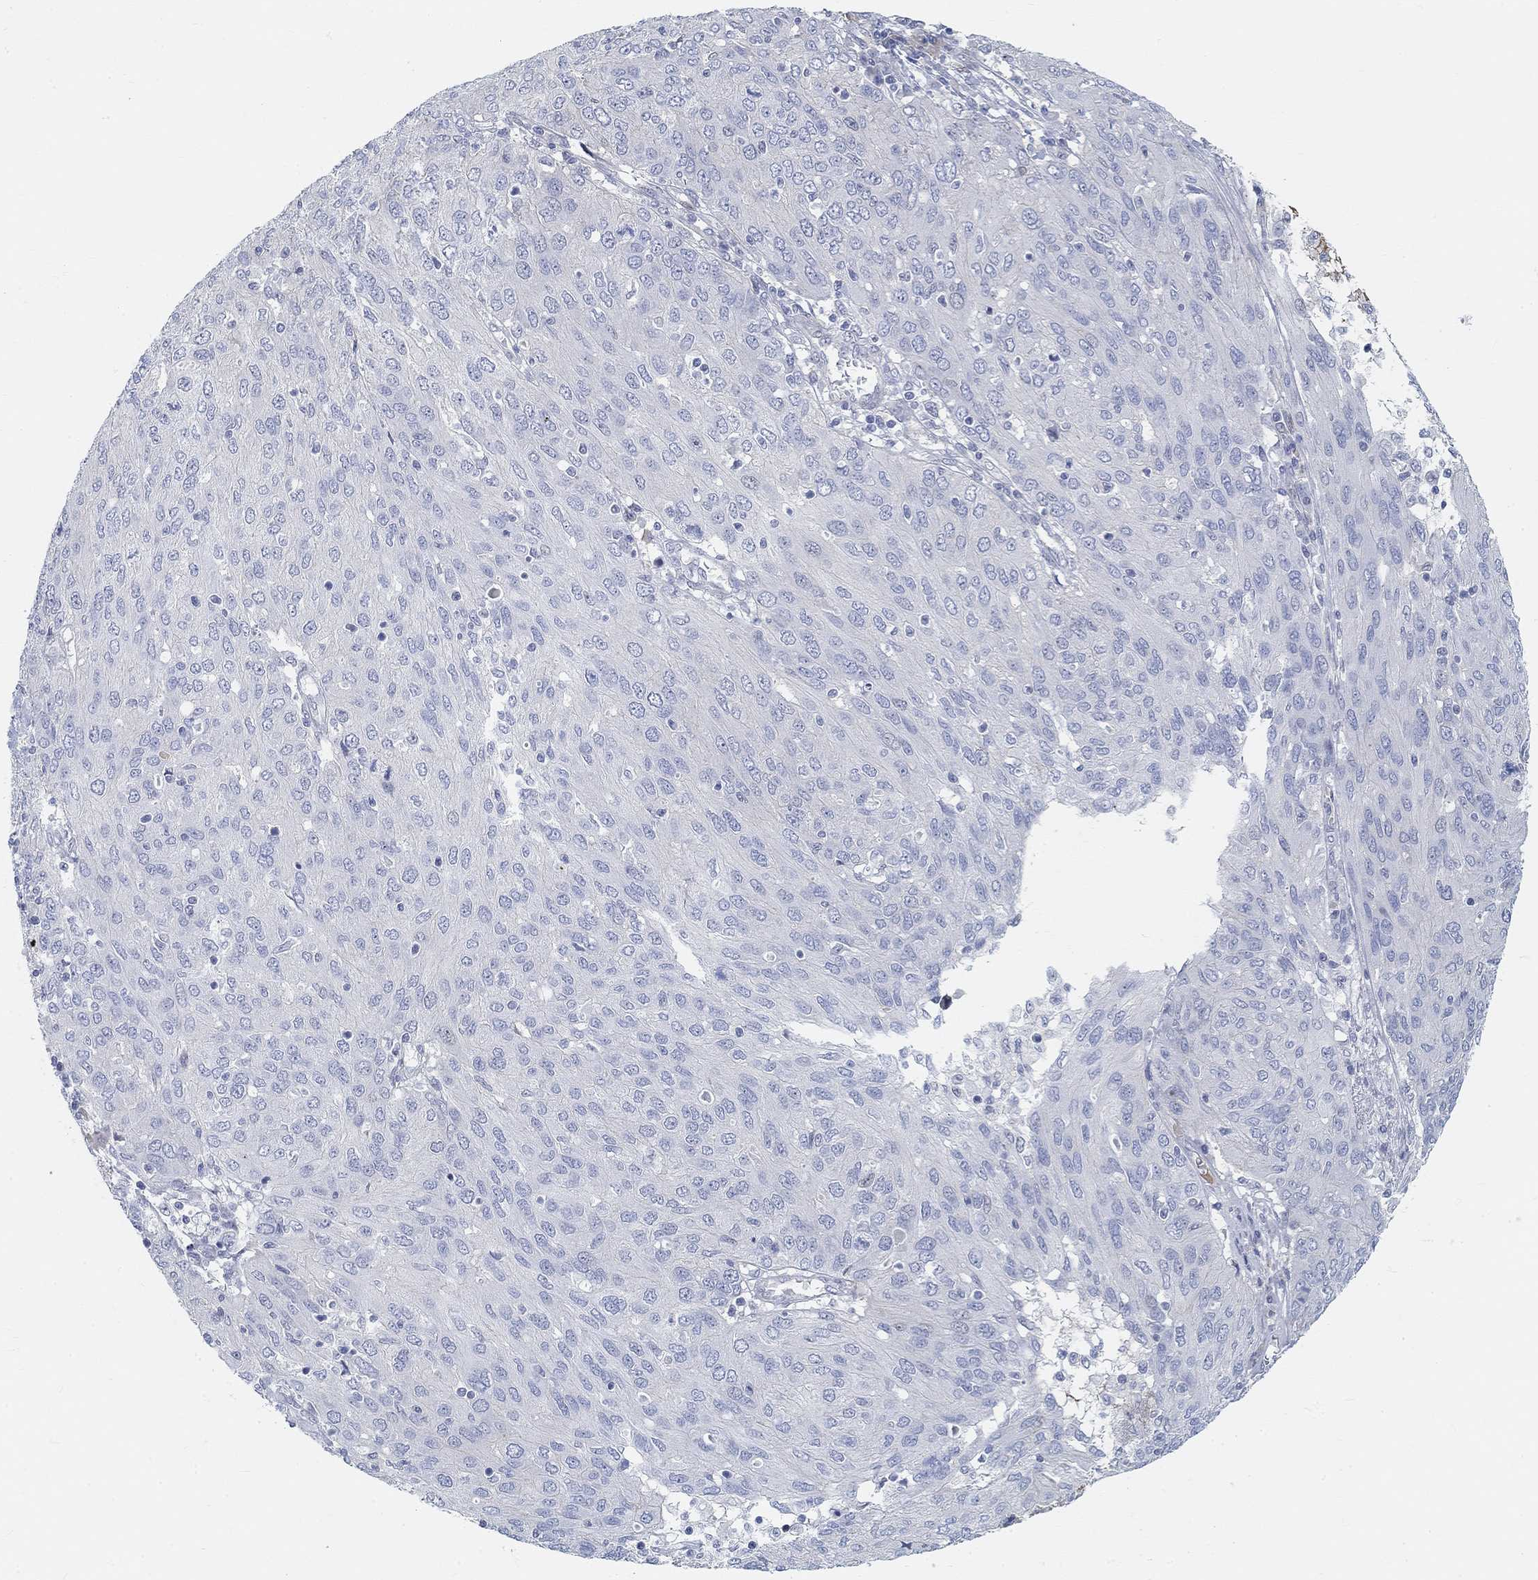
{"staining": {"intensity": "negative", "quantity": "none", "location": "none"}, "tissue": "ovarian cancer", "cell_type": "Tumor cells", "image_type": "cancer", "snomed": [{"axis": "morphology", "description": "Carcinoma, endometroid"}, {"axis": "topography", "description": "Ovary"}], "caption": "The immunohistochemistry histopathology image has no significant positivity in tumor cells of ovarian cancer tissue.", "gene": "SNTG2", "patient": {"sex": "female", "age": 50}}